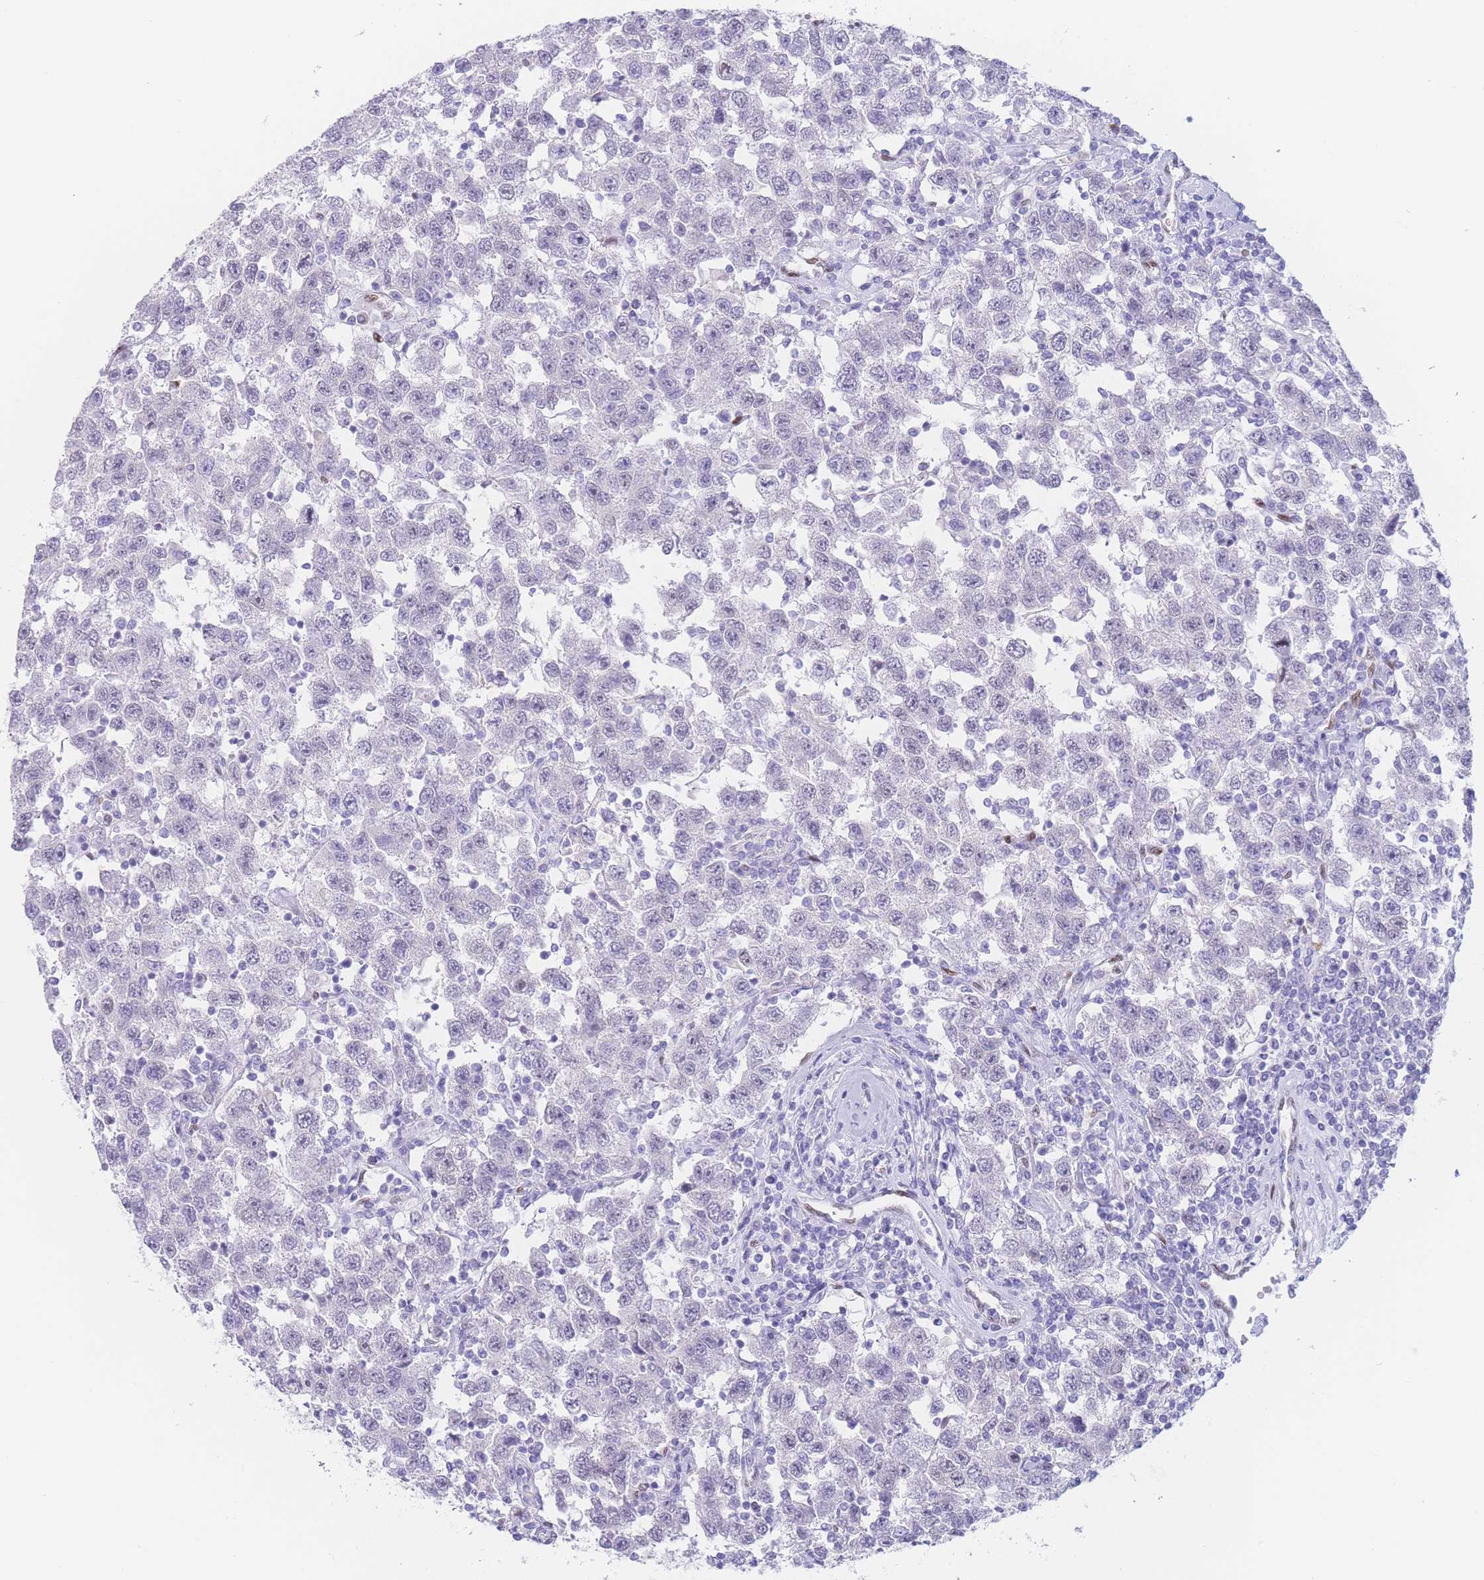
{"staining": {"intensity": "negative", "quantity": "none", "location": "none"}, "tissue": "testis cancer", "cell_type": "Tumor cells", "image_type": "cancer", "snomed": [{"axis": "morphology", "description": "Seminoma, NOS"}, {"axis": "topography", "description": "Testis"}], "caption": "A high-resolution photomicrograph shows IHC staining of testis seminoma, which demonstrates no significant positivity in tumor cells.", "gene": "PSMB5", "patient": {"sex": "male", "age": 41}}